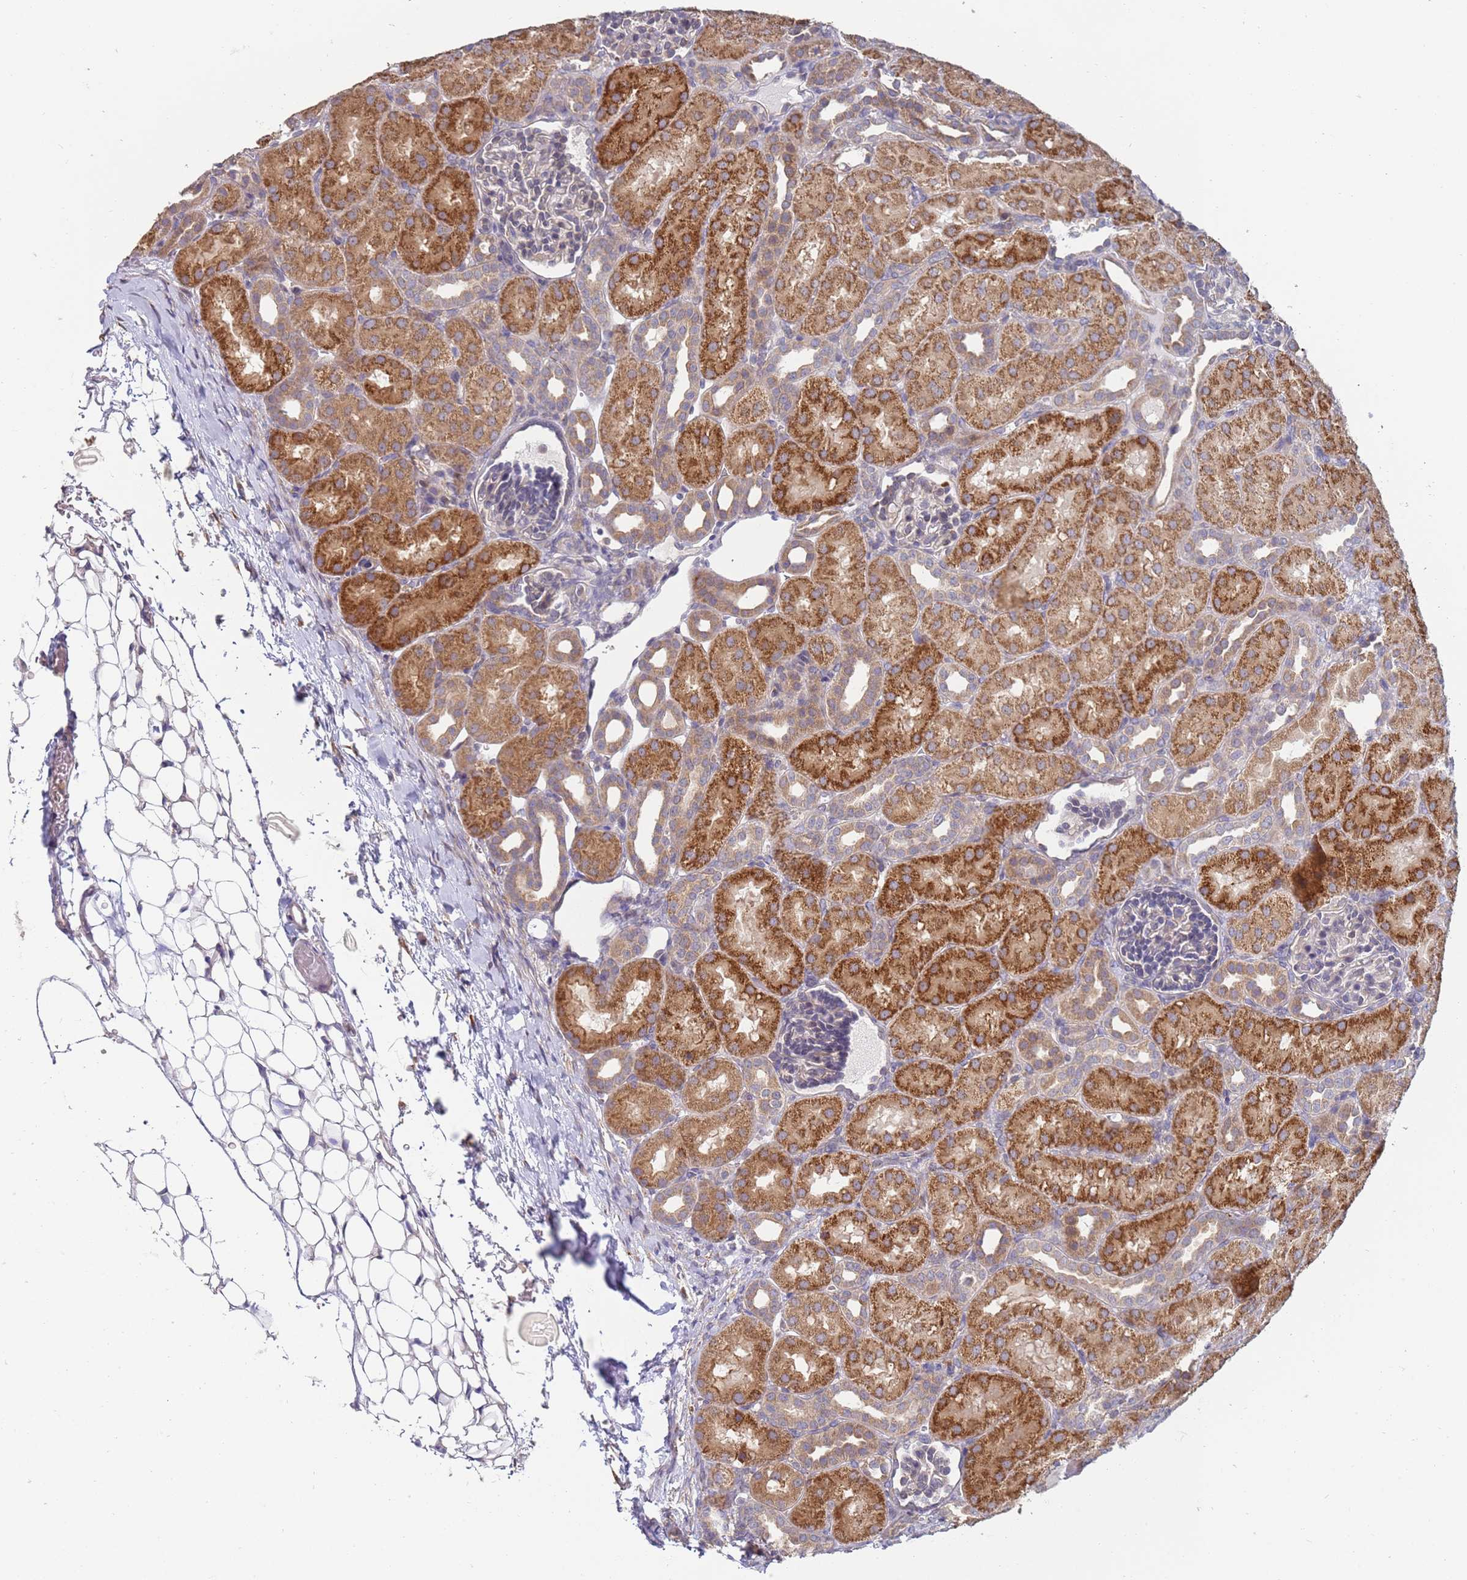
{"staining": {"intensity": "weak", "quantity": "<25%", "location": "cytoplasmic/membranous"}, "tissue": "kidney", "cell_type": "Cells in glomeruli", "image_type": "normal", "snomed": [{"axis": "morphology", "description": "Normal tissue, NOS"}, {"axis": "topography", "description": "Kidney"}], "caption": "Immunohistochemical staining of normal human kidney demonstrates no significant positivity in cells in glomeruli.", "gene": "VRK2", "patient": {"sex": "male", "age": 1}}